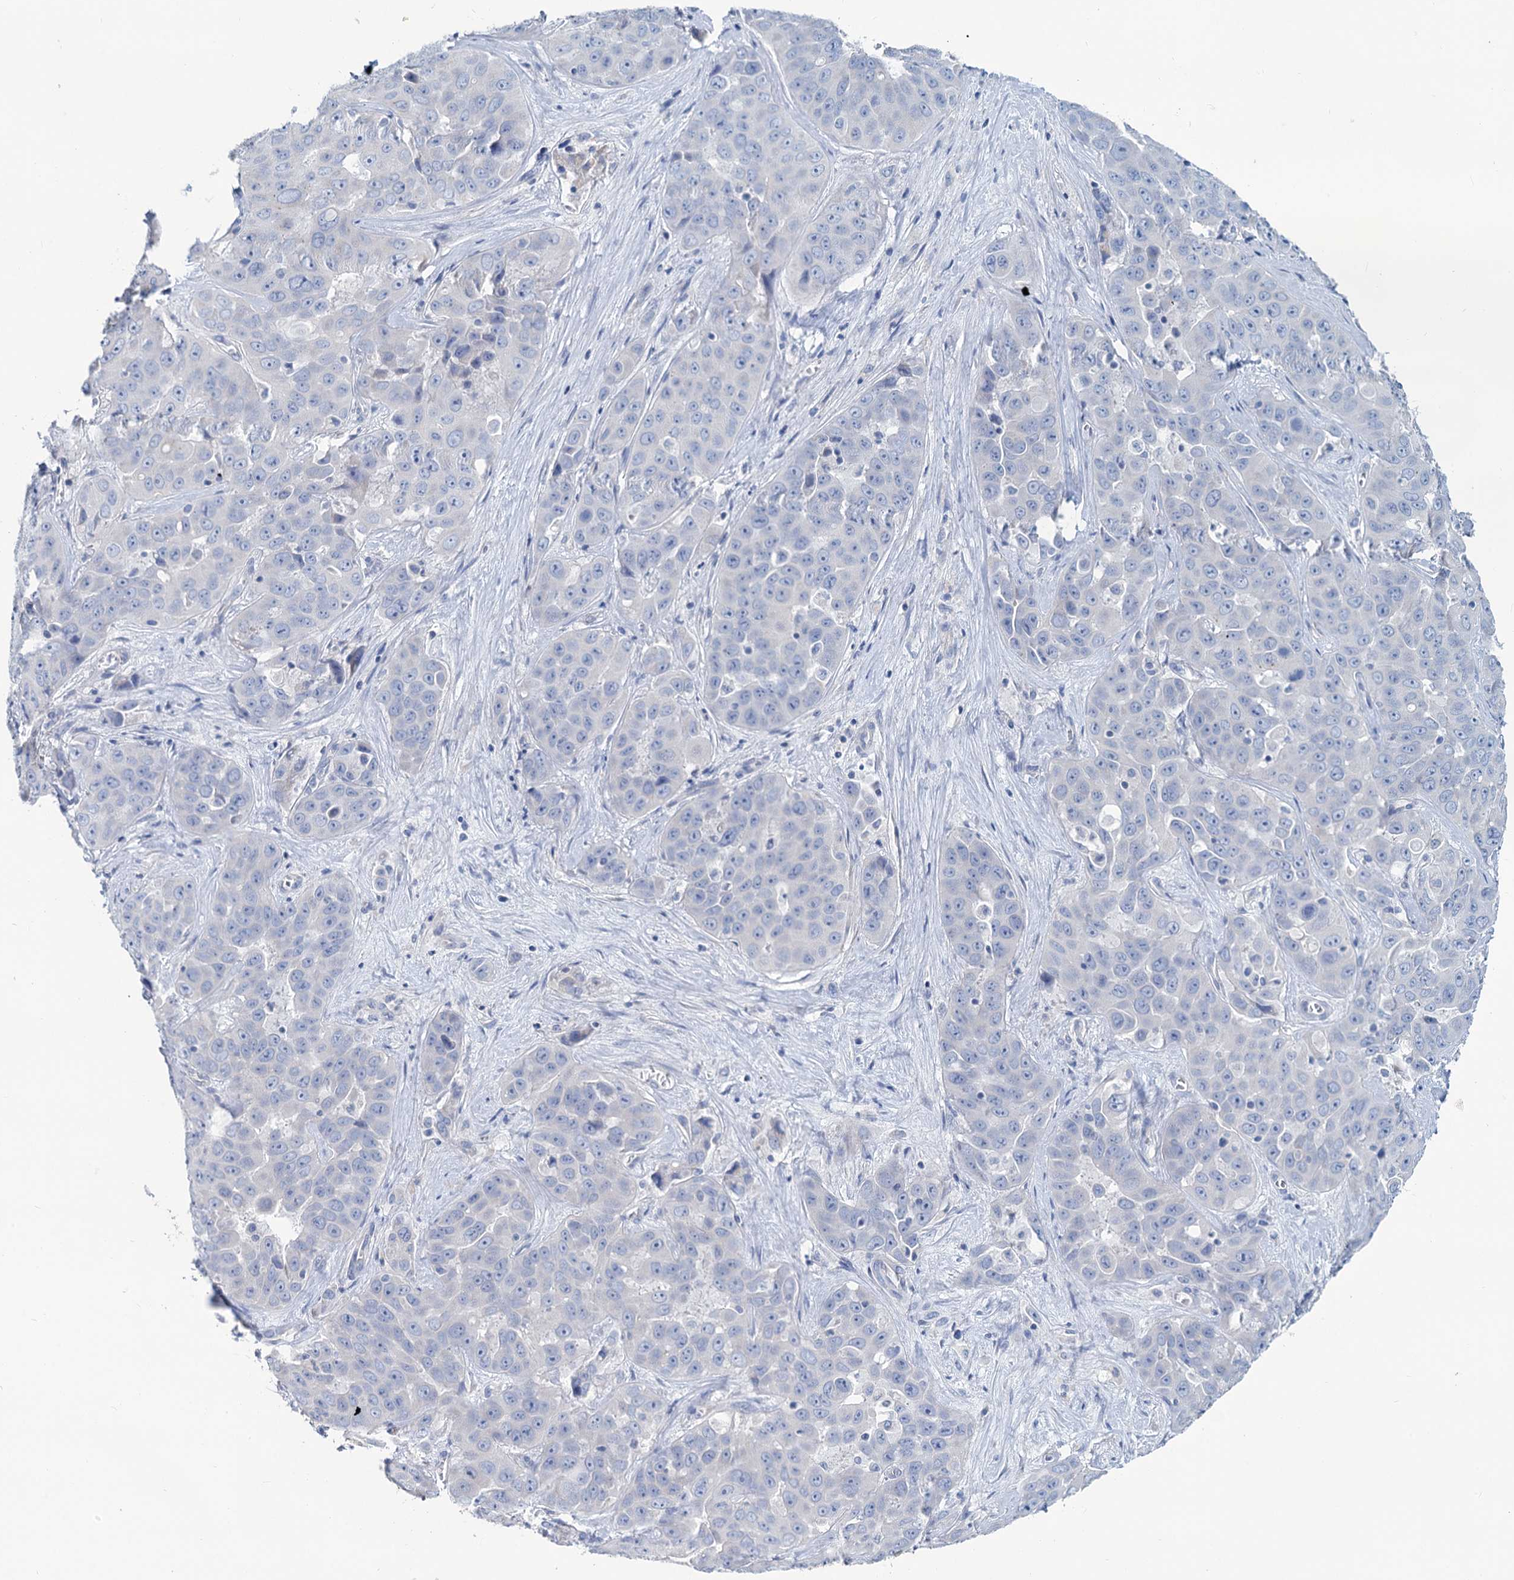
{"staining": {"intensity": "negative", "quantity": "none", "location": "none"}, "tissue": "liver cancer", "cell_type": "Tumor cells", "image_type": "cancer", "snomed": [{"axis": "morphology", "description": "Cholangiocarcinoma"}, {"axis": "topography", "description": "Liver"}], "caption": "DAB (3,3'-diaminobenzidine) immunohistochemical staining of liver cancer exhibits no significant staining in tumor cells.", "gene": "SLC1A3", "patient": {"sex": "female", "age": 52}}